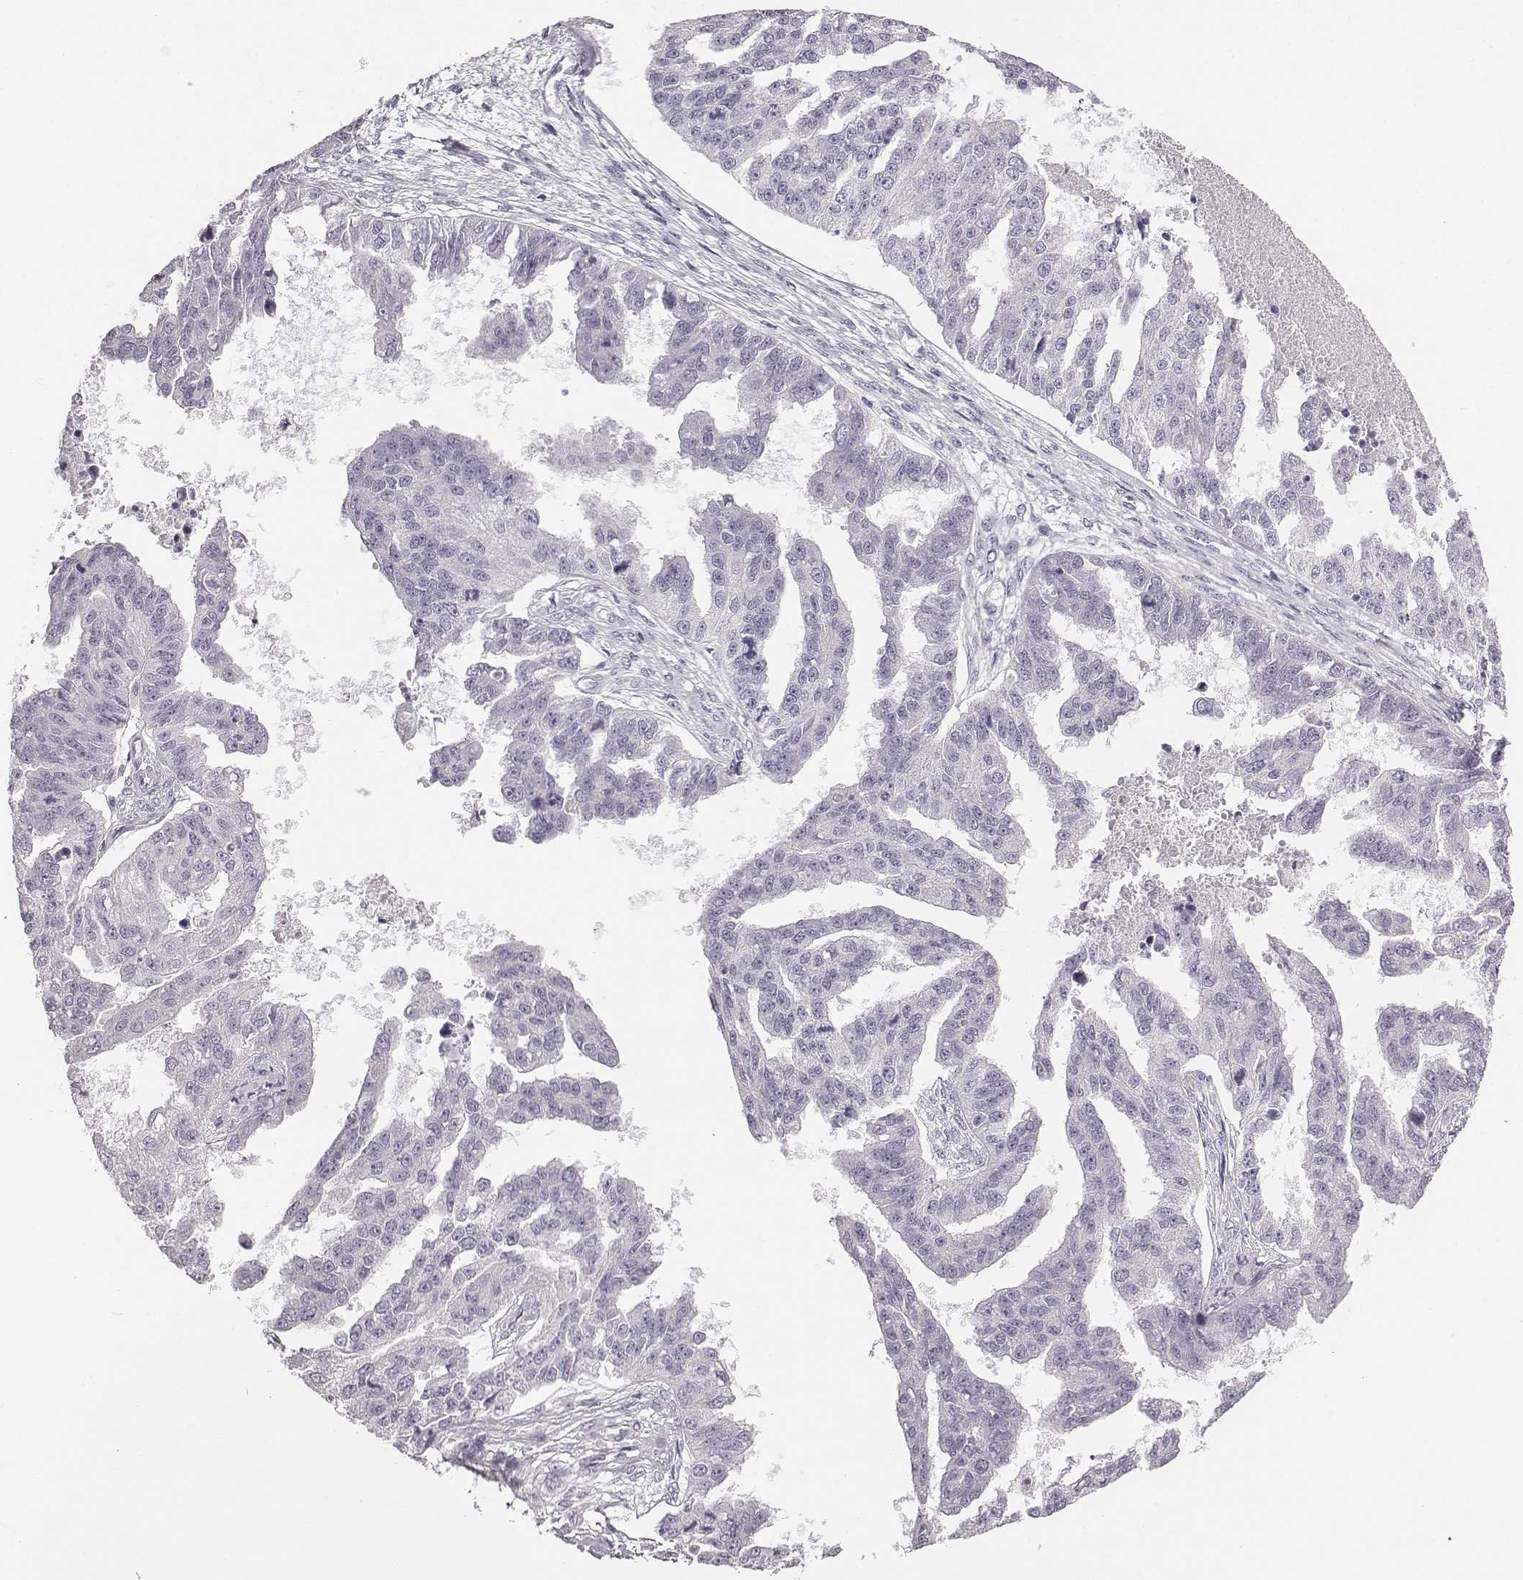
{"staining": {"intensity": "negative", "quantity": "none", "location": "none"}, "tissue": "ovarian cancer", "cell_type": "Tumor cells", "image_type": "cancer", "snomed": [{"axis": "morphology", "description": "Cystadenocarcinoma, serous, NOS"}, {"axis": "topography", "description": "Ovary"}], "caption": "Immunohistochemistry (IHC) micrograph of neoplastic tissue: ovarian serous cystadenocarcinoma stained with DAB (3,3'-diaminobenzidine) shows no significant protein staining in tumor cells.", "gene": "ADAM7", "patient": {"sex": "female", "age": 58}}